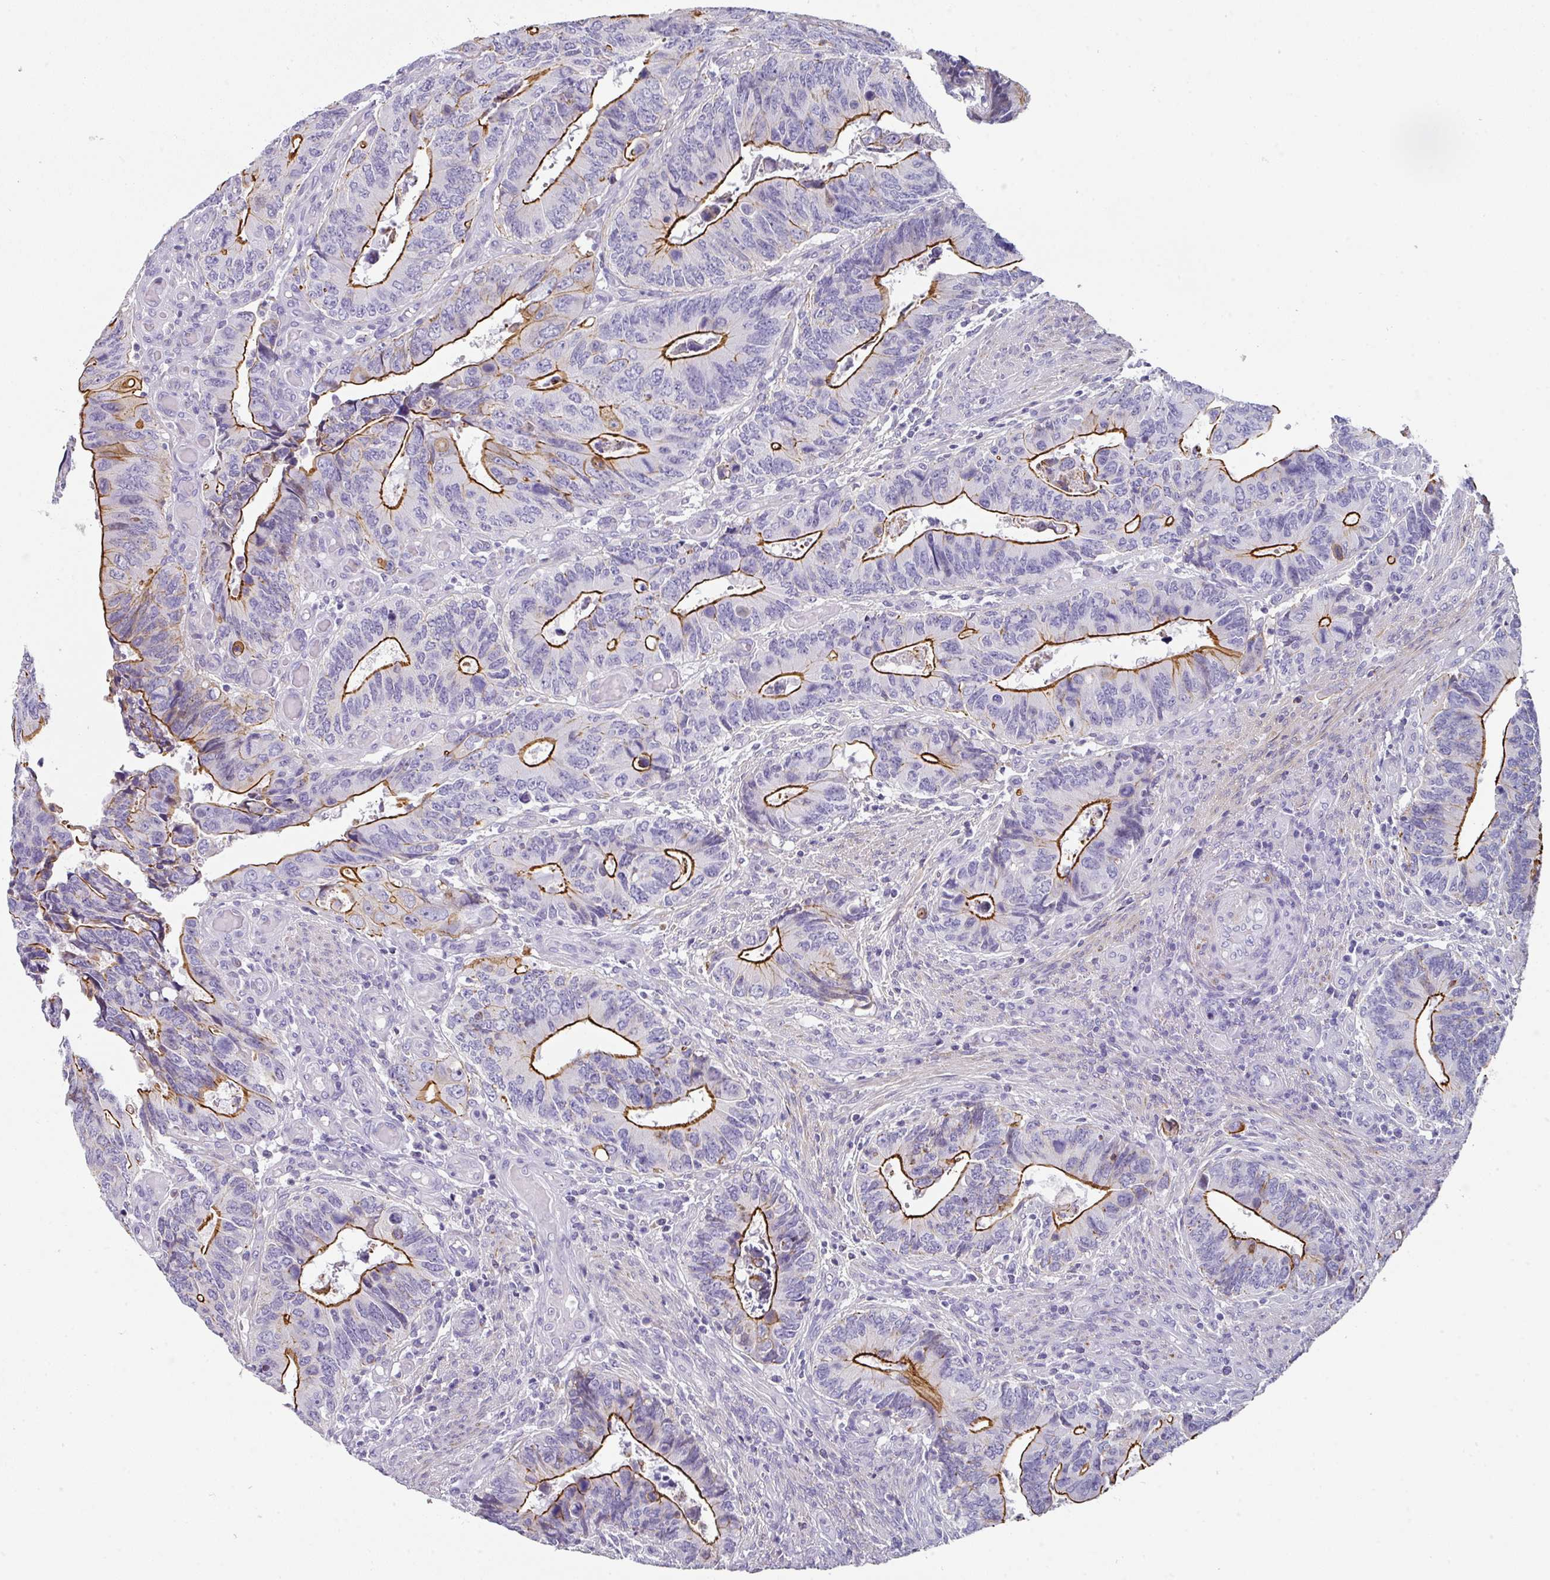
{"staining": {"intensity": "strong", "quantity": "25%-75%", "location": "cytoplasmic/membranous"}, "tissue": "colorectal cancer", "cell_type": "Tumor cells", "image_type": "cancer", "snomed": [{"axis": "morphology", "description": "Adenocarcinoma, NOS"}, {"axis": "topography", "description": "Colon"}], "caption": "DAB immunohistochemical staining of colorectal adenocarcinoma shows strong cytoplasmic/membranous protein expression in approximately 25%-75% of tumor cells.", "gene": "ANKRD29", "patient": {"sex": "male", "age": 87}}